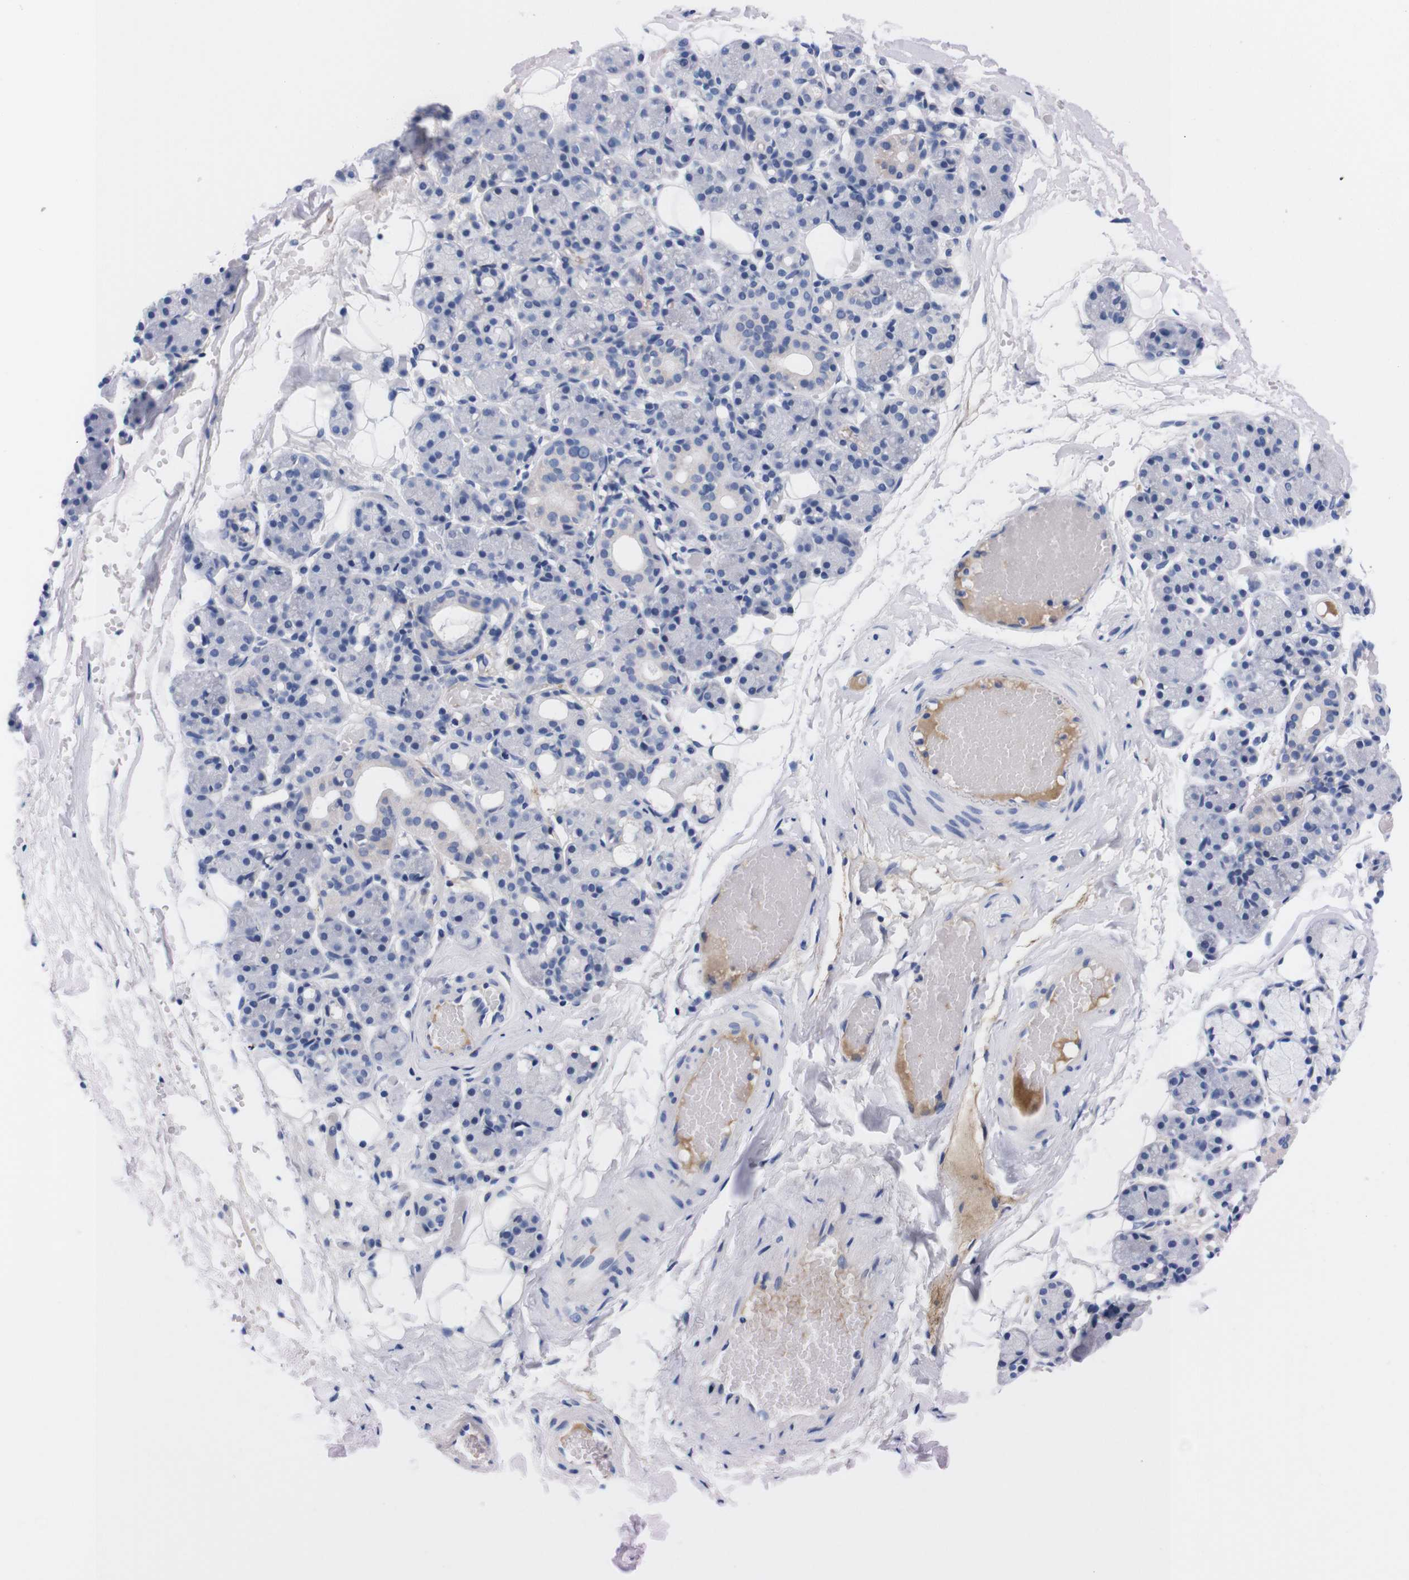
{"staining": {"intensity": "negative", "quantity": "none", "location": "none"}, "tissue": "salivary gland", "cell_type": "Glandular cells", "image_type": "normal", "snomed": [{"axis": "morphology", "description": "Normal tissue, NOS"}, {"axis": "topography", "description": "Salivary gland"}], "caption": "Protein analysis of normal salivary gland reveals no significant positivity in glandular cells.", "gene": "FAM210A", "patient": {"sex": "male", "age": 63}}